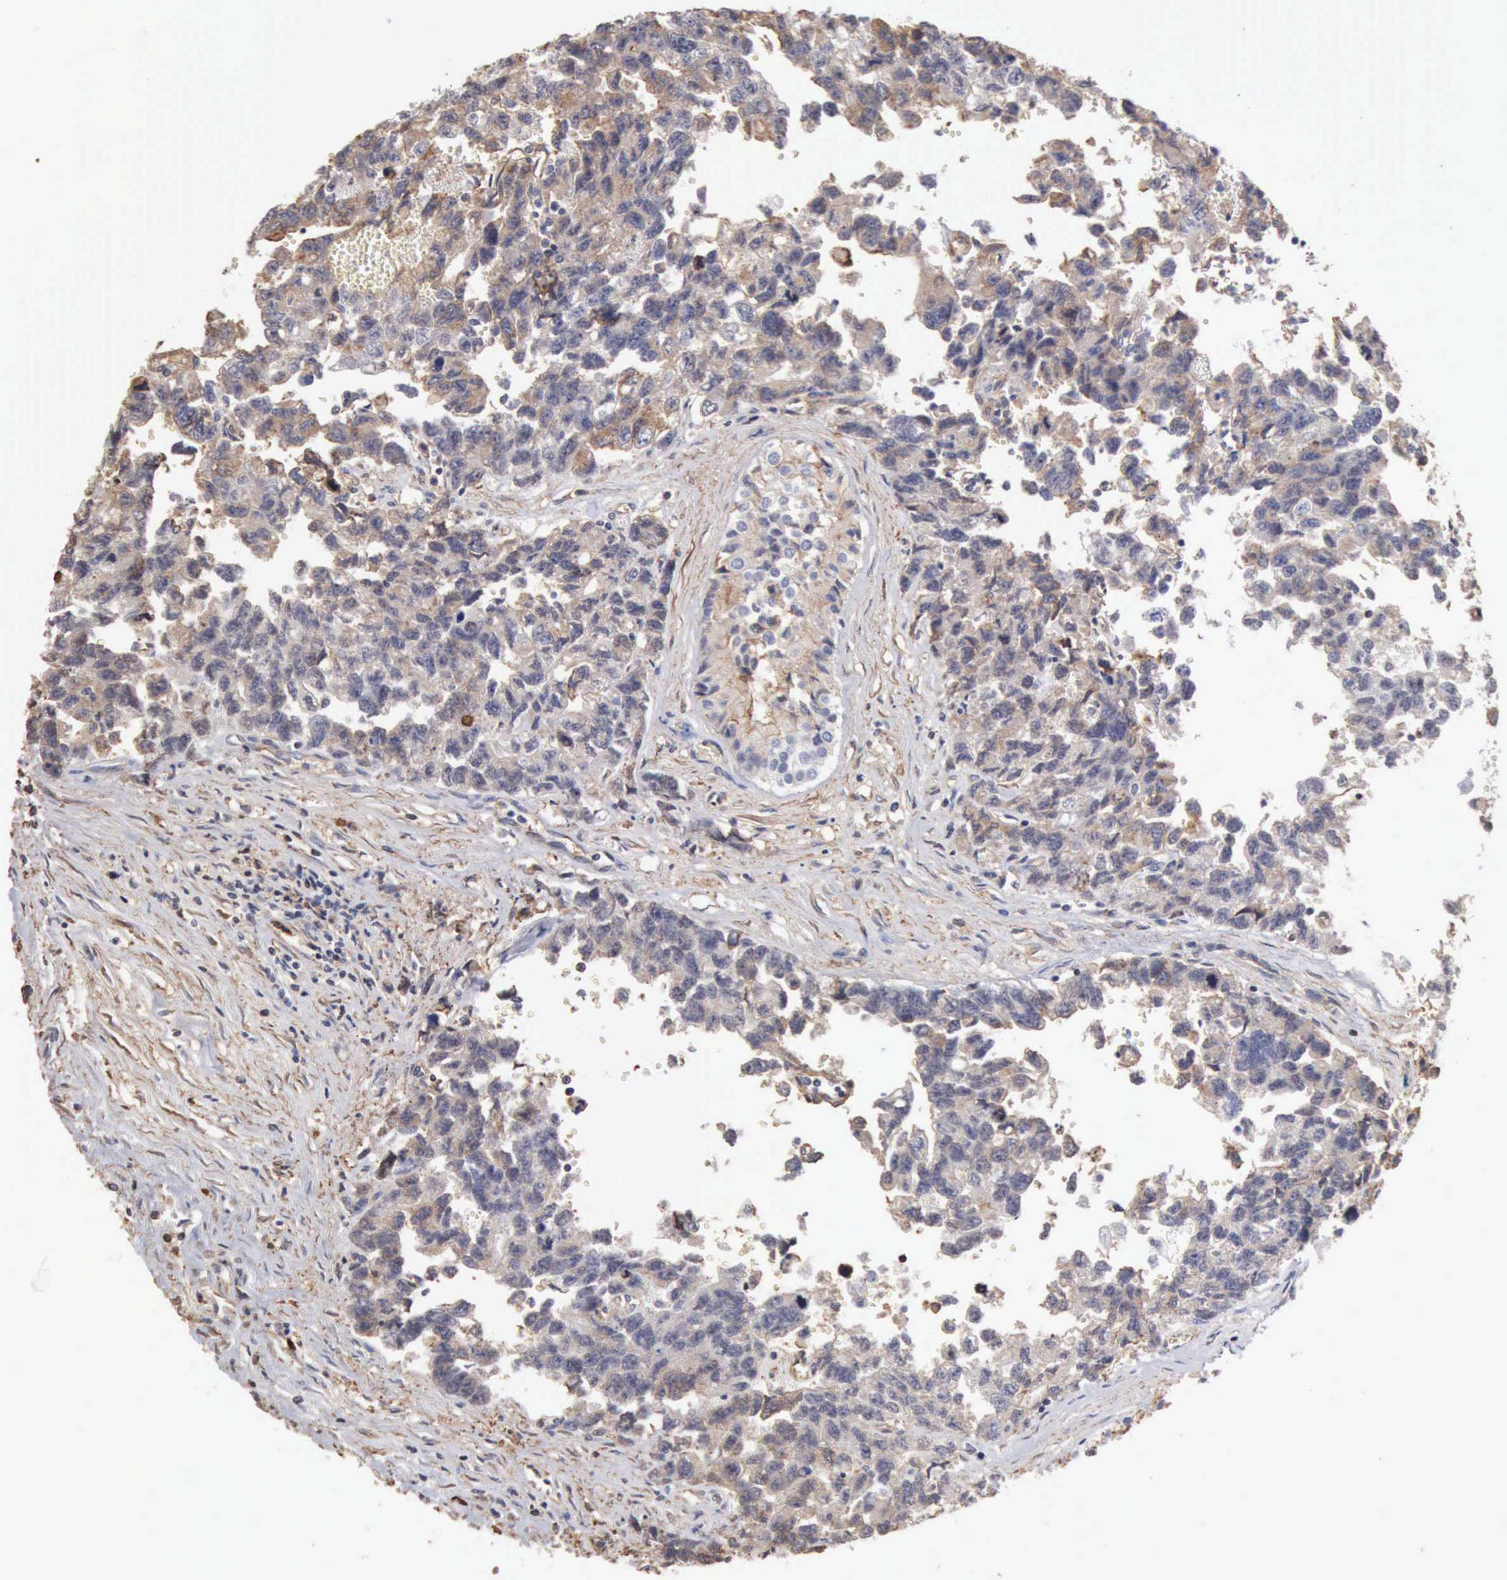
{"staining": {"intensity": "weak", "quantity": "<25%", "location": "cytoplasmic/membranous"}, "tissue": "testis cancer", "cell_type": "Tumor cells", "image_type": "cancer", "snomed": [{"axis": "morphology", "description": "Carcinoma, Embryonal, NOS"}, {"axis": "topography", "description": "Testis"}], "caption": "High magnification brightfield microscopy of testis embryonal carcinoma stained with DAB (3,3'-diaminobenzidine) (brown) and counterstained with hematoxylin (blue): tumor cells show no significant staining. Nuclei are stained in blue.", "gene": "GPR101", "patient": {"sex": "male", "age": 31}}